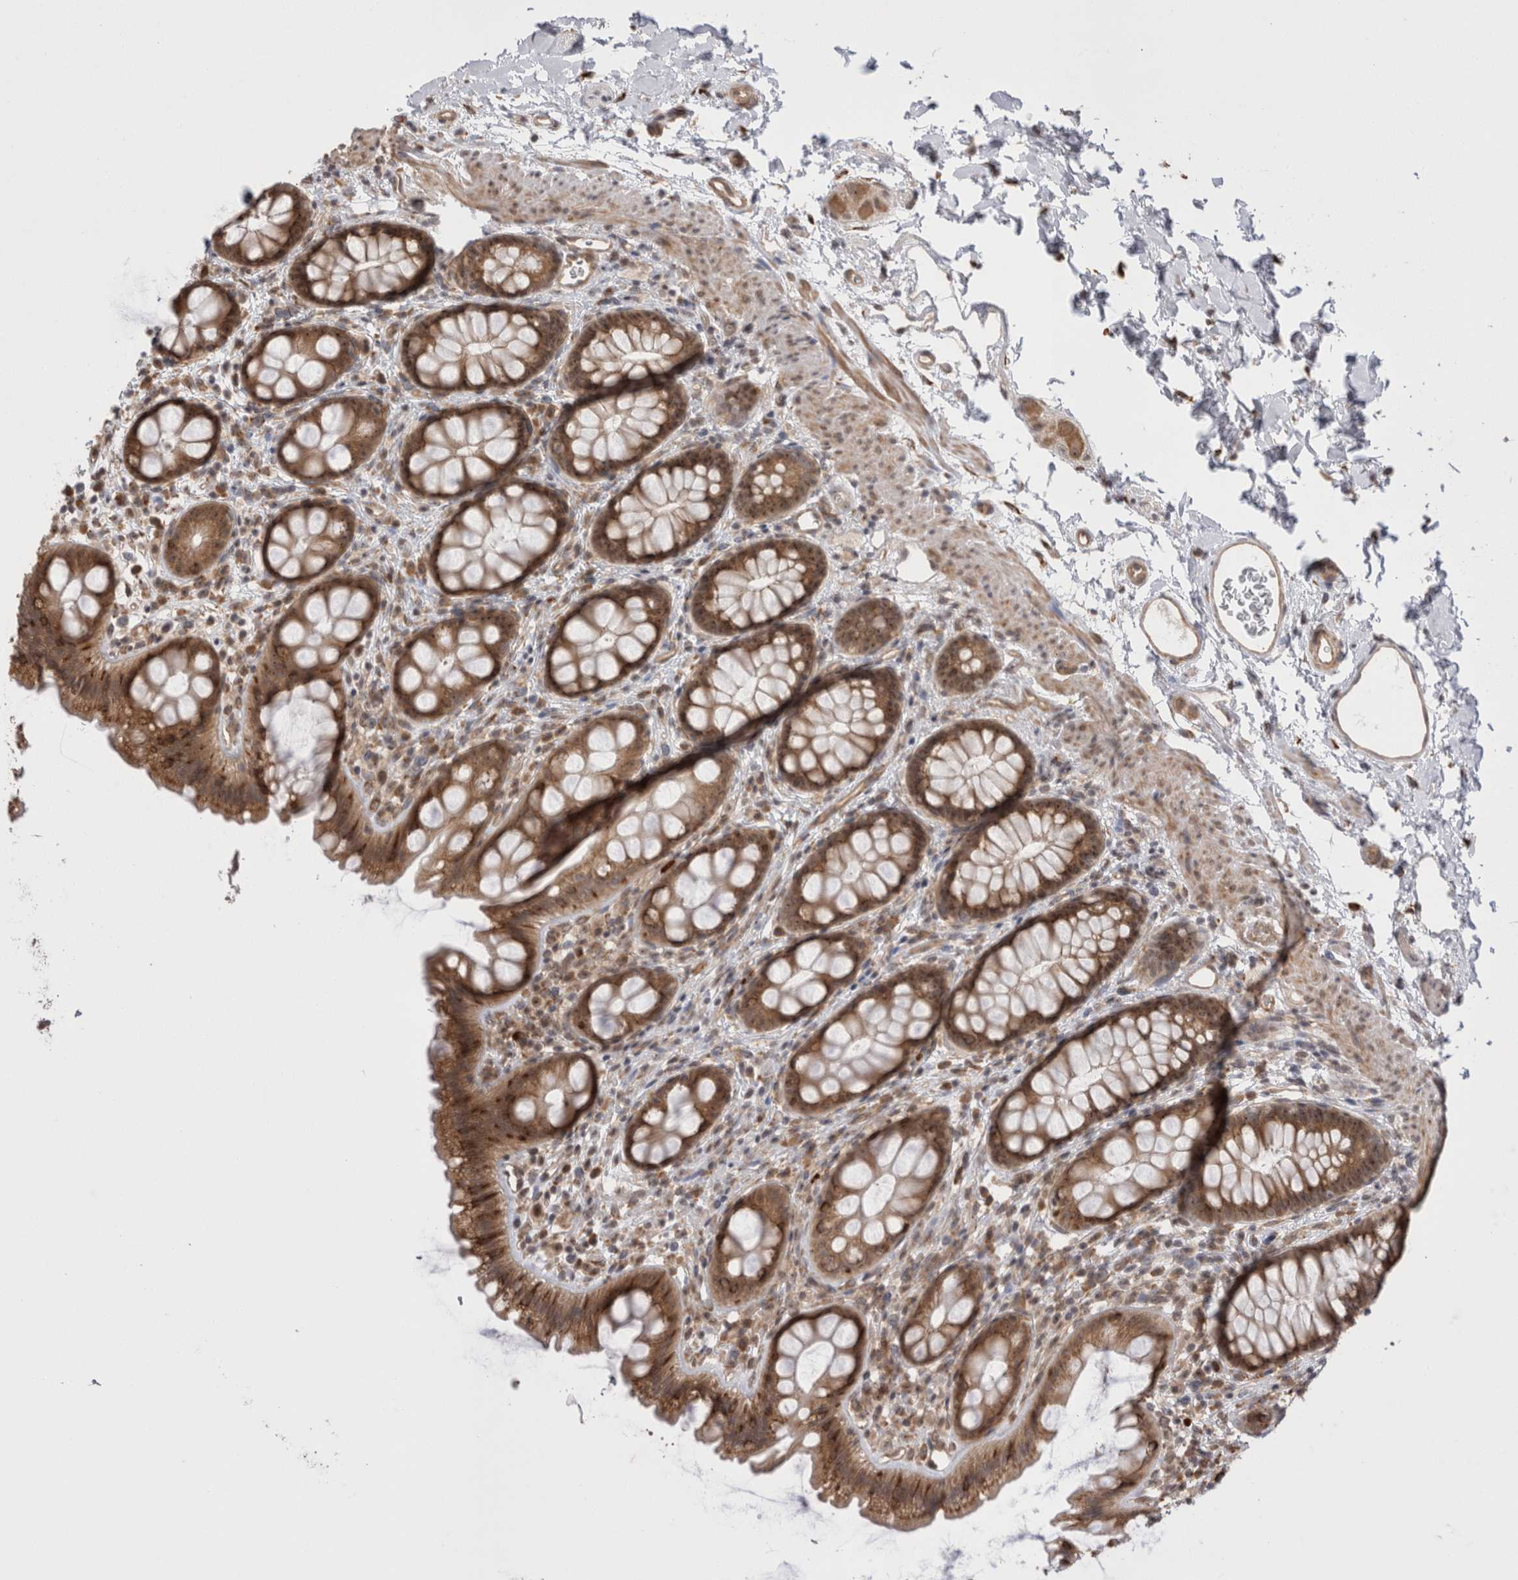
{"staining": {"intensity": "moderate", "quantity": ">75%", "location": "cytoplasmic/membranous,nuclear"}, "tissue": "rectum", "cell_type": "Glandular cells", "image_type": "normal", "snomed": [{"axis": "morphology", "description": "Normal tissue, NOS"}, {"axis": "topography", "description": "Rectum"}], "caption": "There is medium levels of moderate cytoplasmic/membranous,nuclear positivity in glandular cells of benign rectum, as demonstrated by immunohistochemical staining (brown color).", "gene": "EXOSC4", "patient": {"sex": "female", "age": 65}}